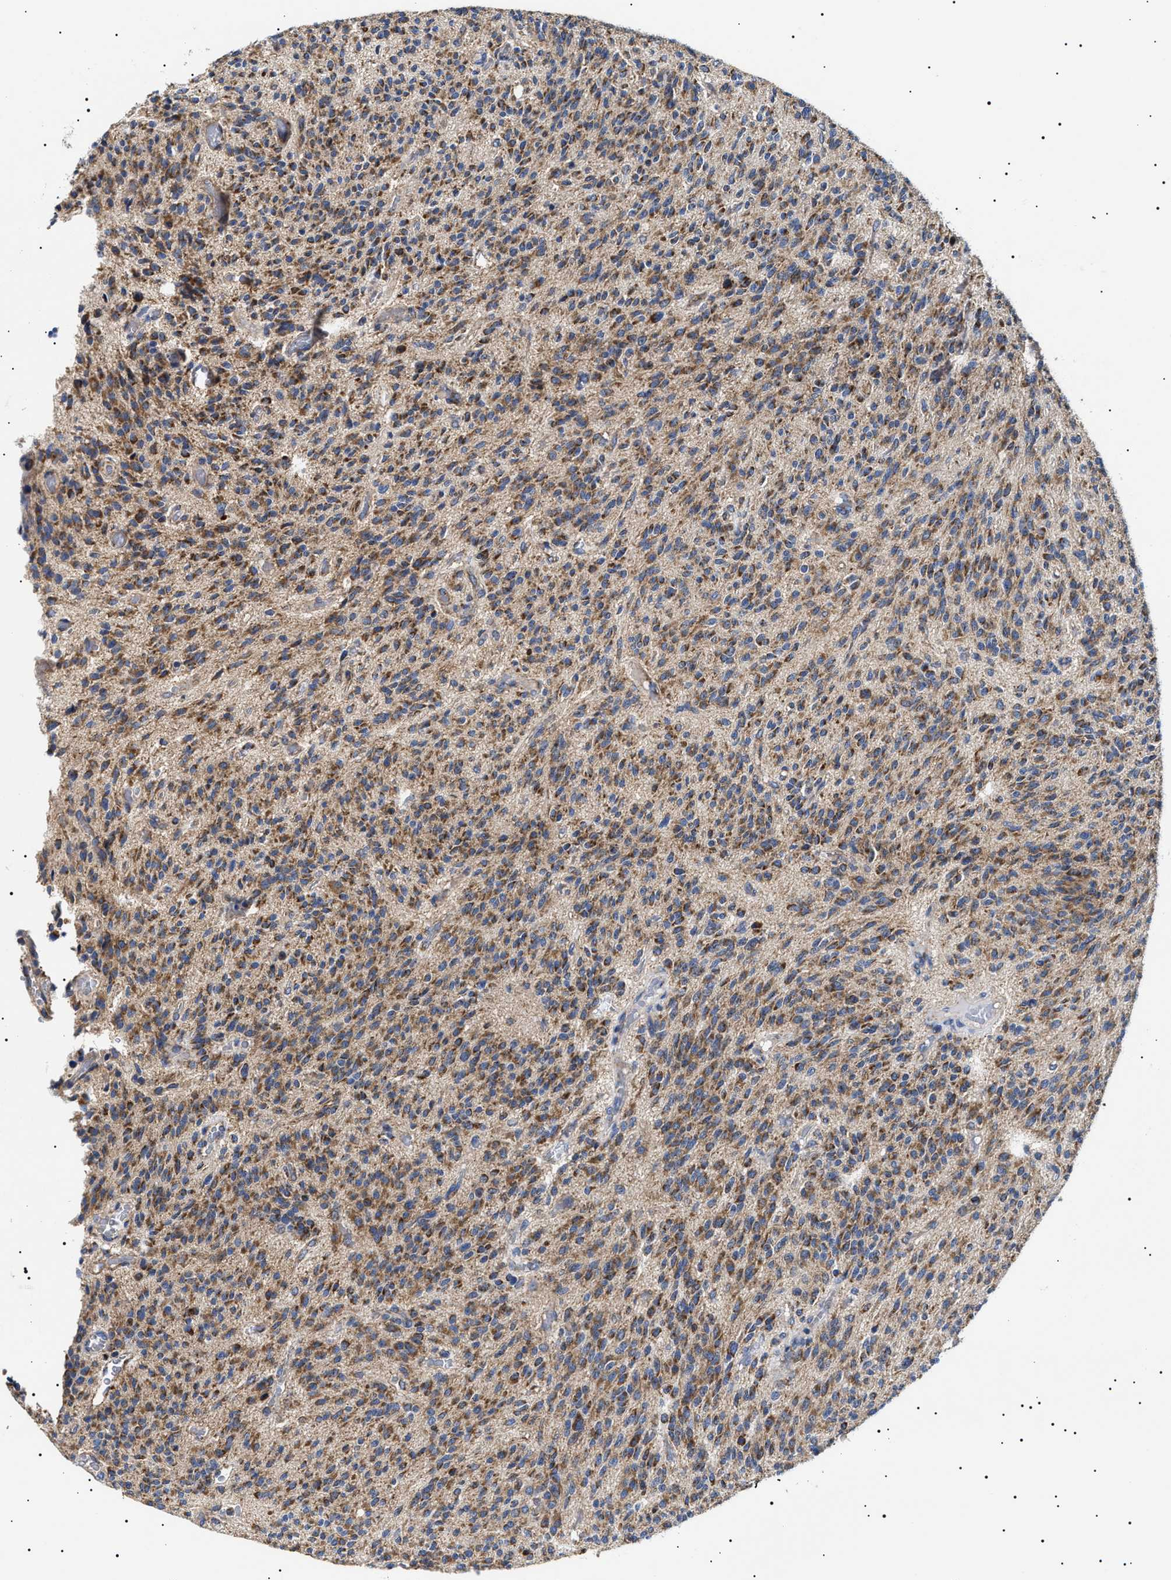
{"staining": {"intensity": "strong", "quantity": "25%-75%", "location": "cytoplasmic/membranous"}, "tissue": "glioma", "cell_type": "Tumor cells", "image_type": "cancer", "snomed": [{"axis": "morphology", "description": "Glioma, malignant, High grade"}, {"axis": "topography", "description": "Brain"}], "caption": "There is high levels of strong cytoplasmic/membranous positivity in tumor cells of glioma, as demonstrated by immunohistochemical staining (brown color).", "gene": "CHRDL2", "patient": {"sex": "male", "age": 34}}